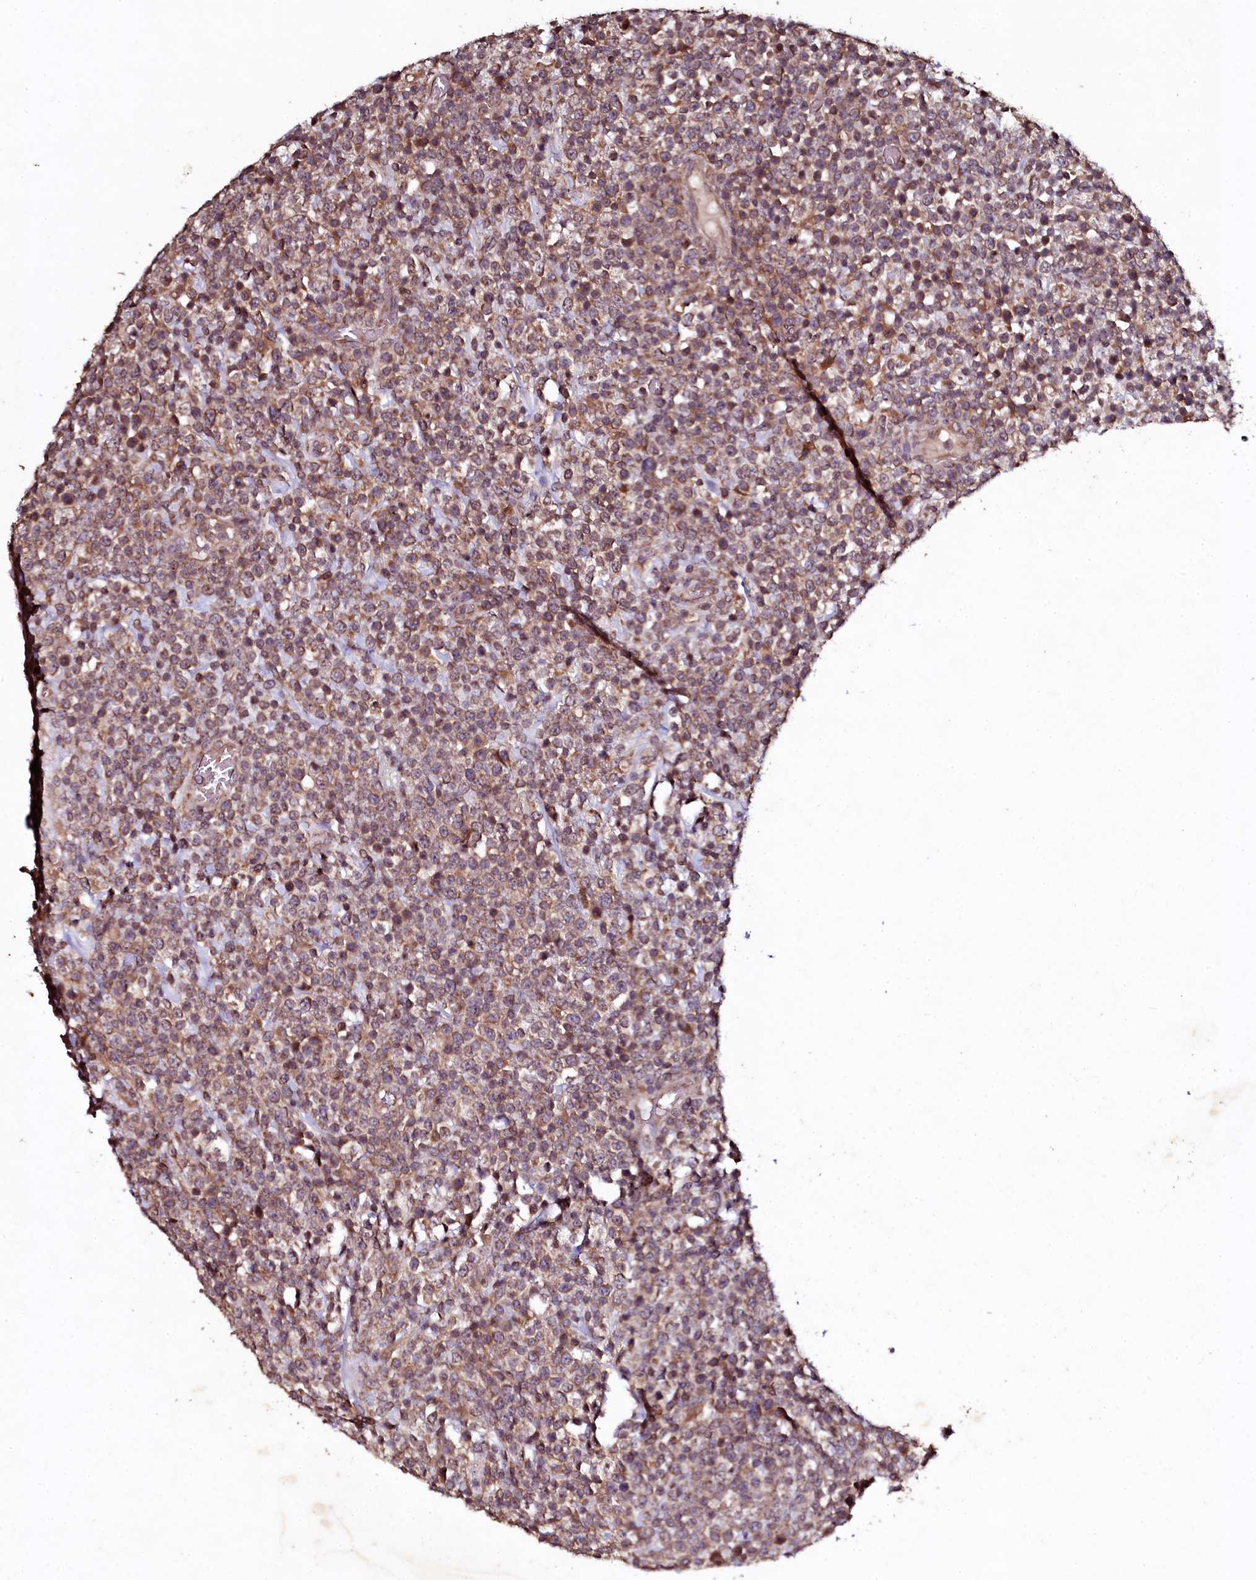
{"staining": {"intensity": "moderate", "quantity": ">75%", "location": "cytoplasmic/membranous"}, "tissue": "lymphoma", "cell_type": "Tumor cells", "image_type": "cancer", "snomed": [{"axis": "morphology", "description": "Malignant lymphoma, non-Hodgkin's type, High grade"}, {"axis": "topography", "description": "Colon"}], "caption": "A histopathology image showing moderate cytoplasmic/membranous expression in about >75% of tumor cells in high-grade malignant lymphoma, non-Hodgkin's type, as visualized by brown immunohistochemical staining.", "gene": "SEC24C", "patient": {"sex": "female", "age": 53}}